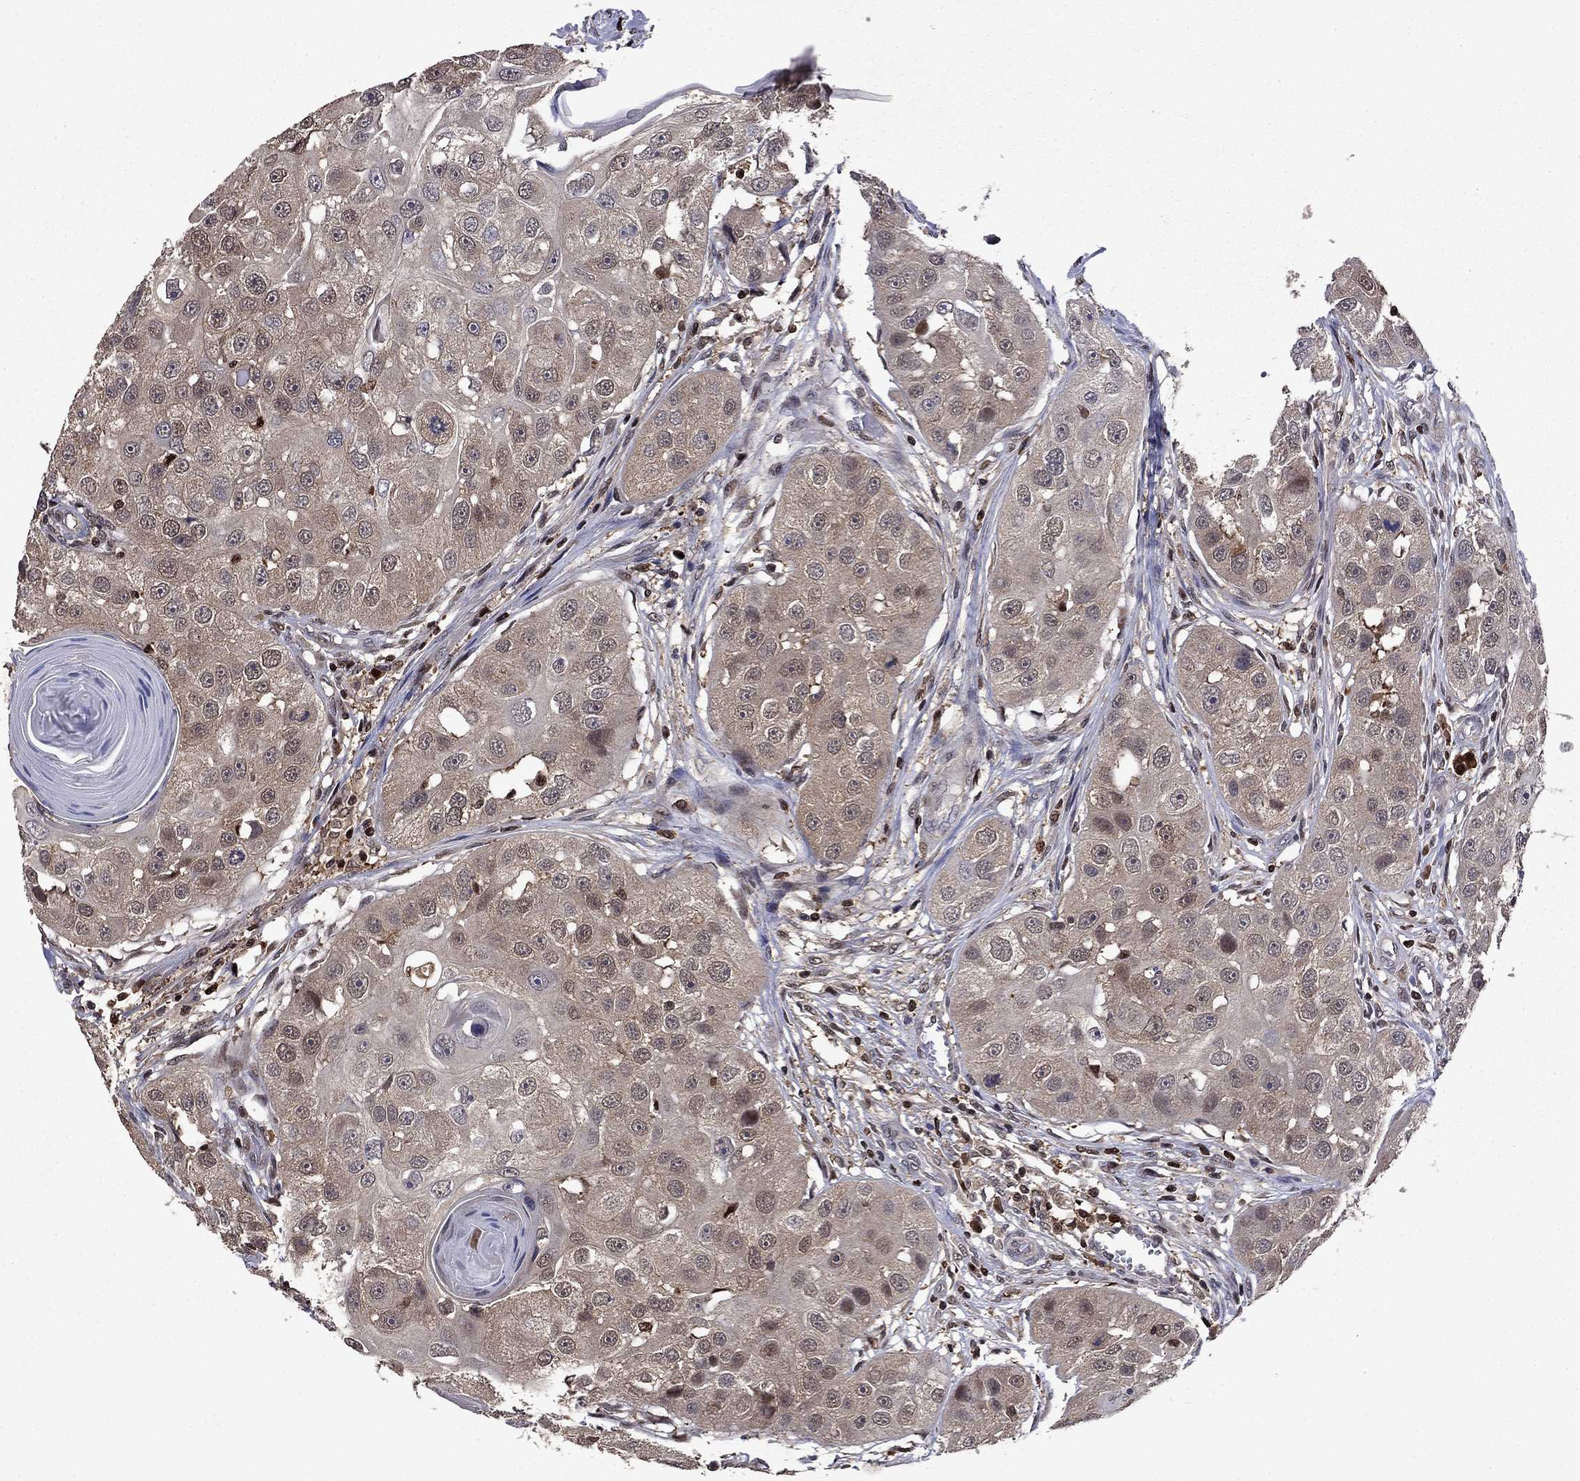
{"staining": {"intensity": "weak", "quantity": ">75%", "location": "cytoplasmic/membranous"}, "tissue": "head and neck cancer", "cell_type": "Tumor cells", "image_type": "cancer", "snomed": [{"axis": "morphology", "description": "Normal tissue, NOS"}, {"axis": "morphology", "description": "Squamous cell carcinoma, NOS"}, {"axis": "topography", "description": "Skeletal muscle"}, {"axis": "topography", "description": "Head-Neck"}], "caption": "A micrograph of squamous cell carcinoma (head and neck) stained for a protein reveals weak cytoplasmic/membranous brown staining in tumor cells. (DAB IHC with brightfield microscopy, high magnification).", "gene": "APPBP2", "patient": {"sex": "male", "age": 51}}